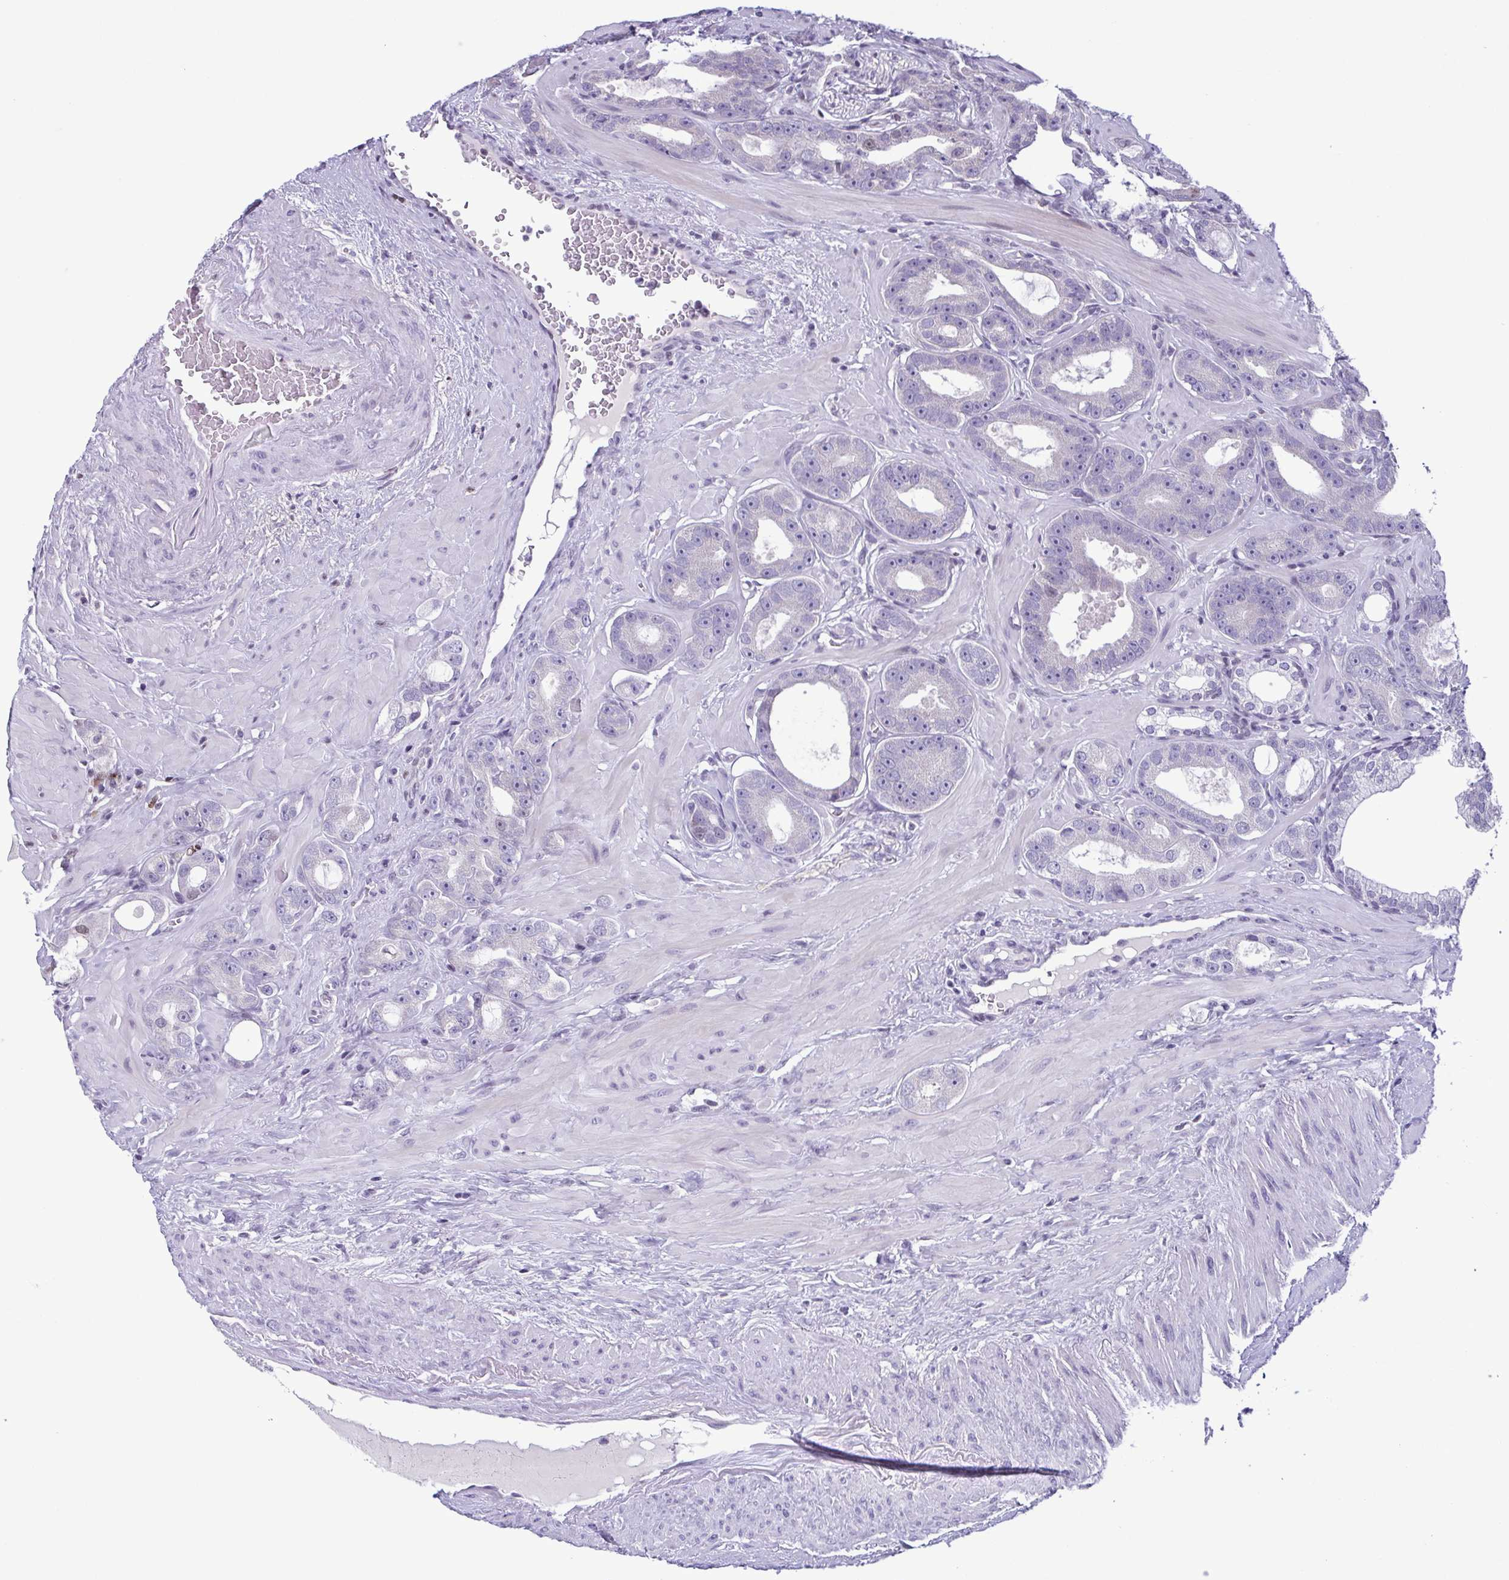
{"staining": {"intensity": "negative", "quantity": "none", "location": "none"}, "tissue": "prostate cancer", "cell_type": "Tumor cells", "image_type": "cancer", "snomed": [{"axis": "morphology", "description": "Adenocarcinoma, High grade"}, {"axis": "topography", "description": "Prostate"}], "caption": "IHC micrograph of human prostate high-grade adenocarcinoma stained for a protein (brown), which exhibits no staining in tumor cells. Nuclei are stained in blue.", "gene": "IRF1", "patient": {"sex": "male", "age": 65}}